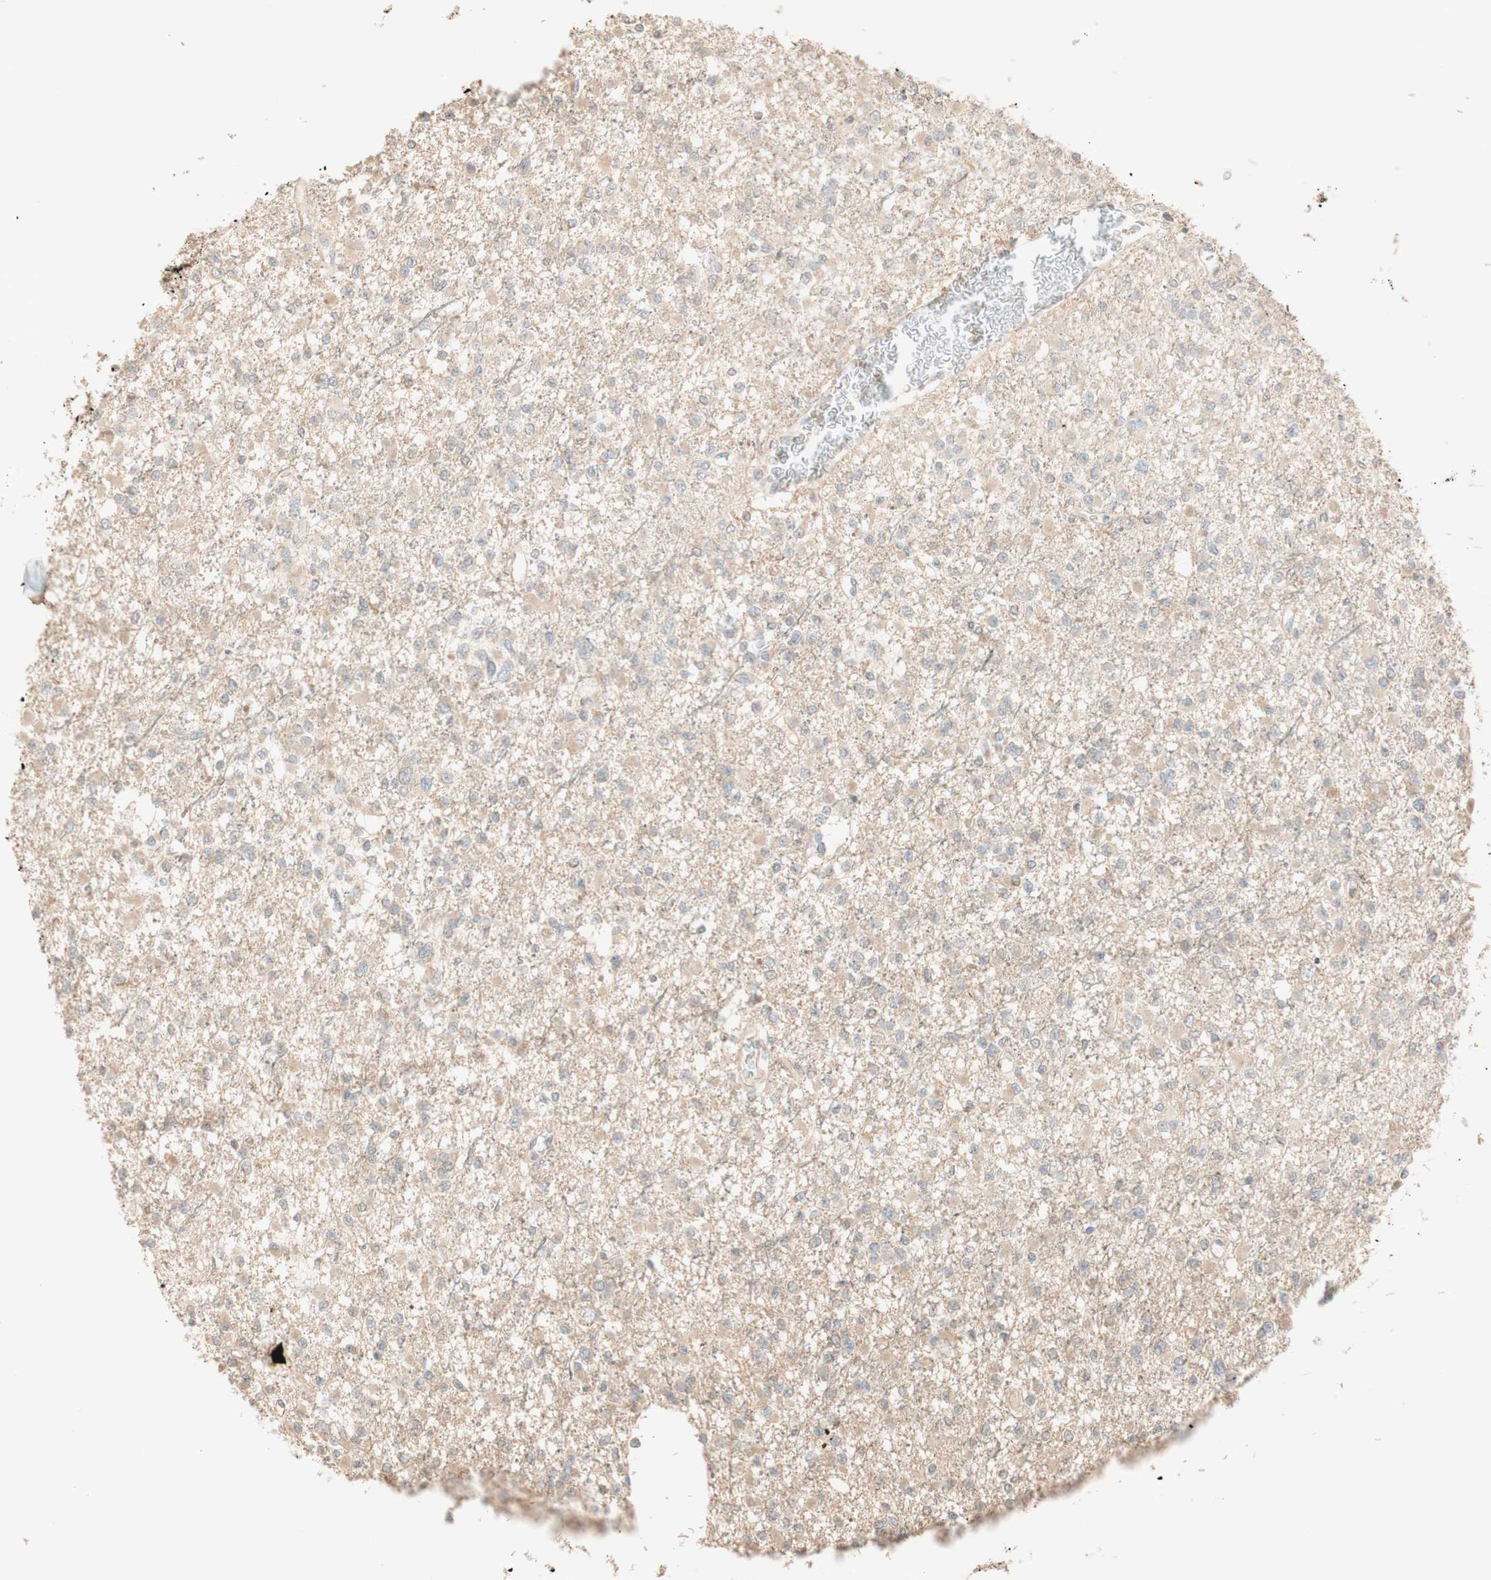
{"staining": {"intensity": "weak", "quantity": ">75%", "location": "cytoplasmic/membranous"}, "tissue": "glioma", "cell_type": "Tumor cells", "image_type": "cancer", "snomed": [{"axis": "morphology", "description": "Glioma, malignant, Low grade"}, {"axis": "topography", "description": "Brain"}], "caption": "About >75% of tumor cells in malignant glioma (low-grade) show weak cytoplasmic/membranous protein staining as visualized by brown immunohistochemical staining.", "gene": "CLCN2", "patient": {"sex": "female", "age": 22}}